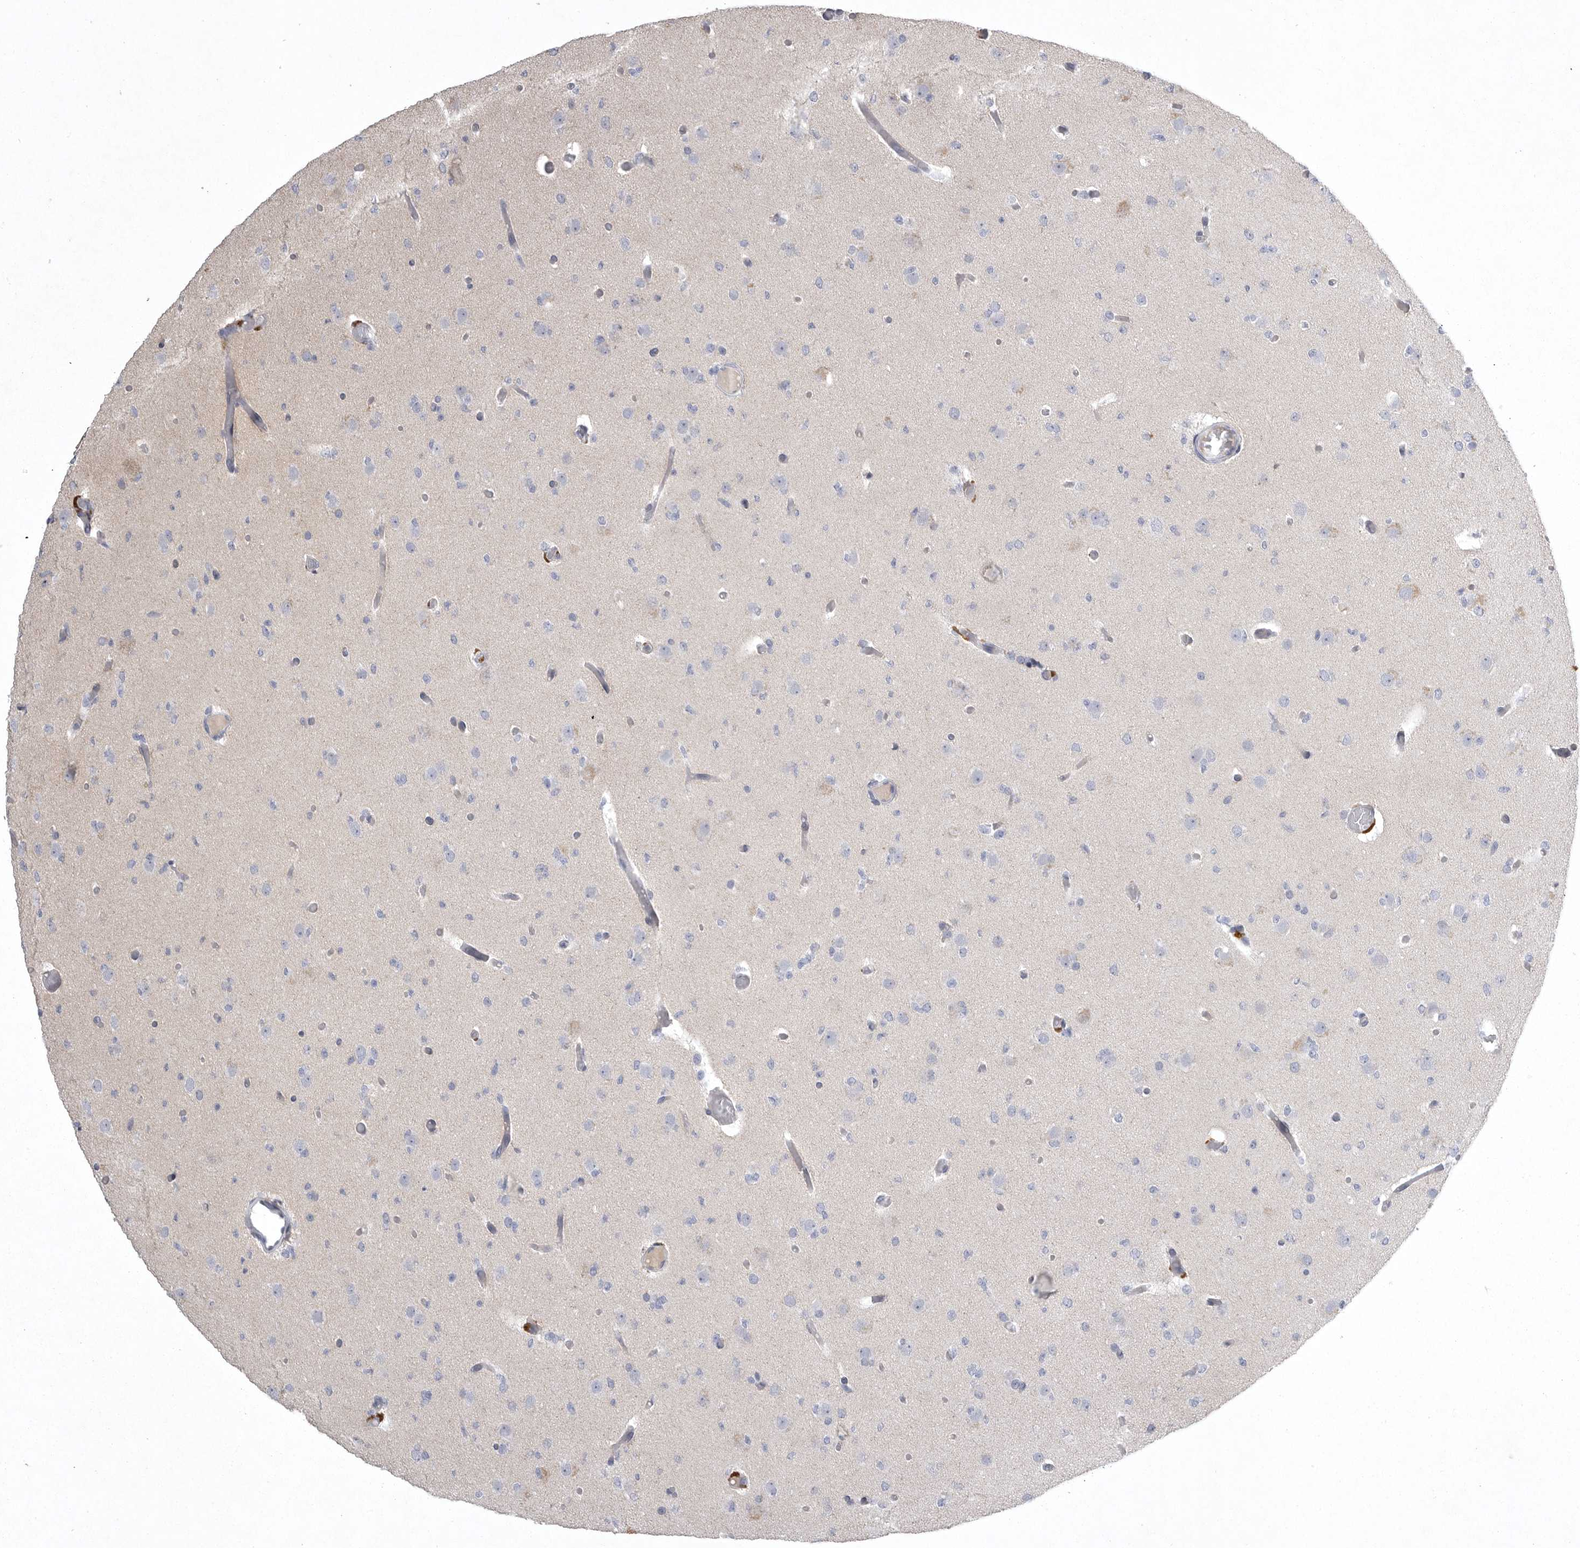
{"staining": {"intensity": "negative", "quantity": "none", "location": "none"}, "tissue": "glioma", "cell_type": "Tumor cells", "image_type": "cancer", "snomed": [{"axis": "morphology", "description": "Glioma, malignant, Low grade"}, {"axis": "topography", "description": "Brain"}], "caption": "Human glioma stained for a protein using immunohistochemistry reveals no positivity in tumor cells.", "gene": "CRP", "patient": {"sex": "female", "age": 22}}